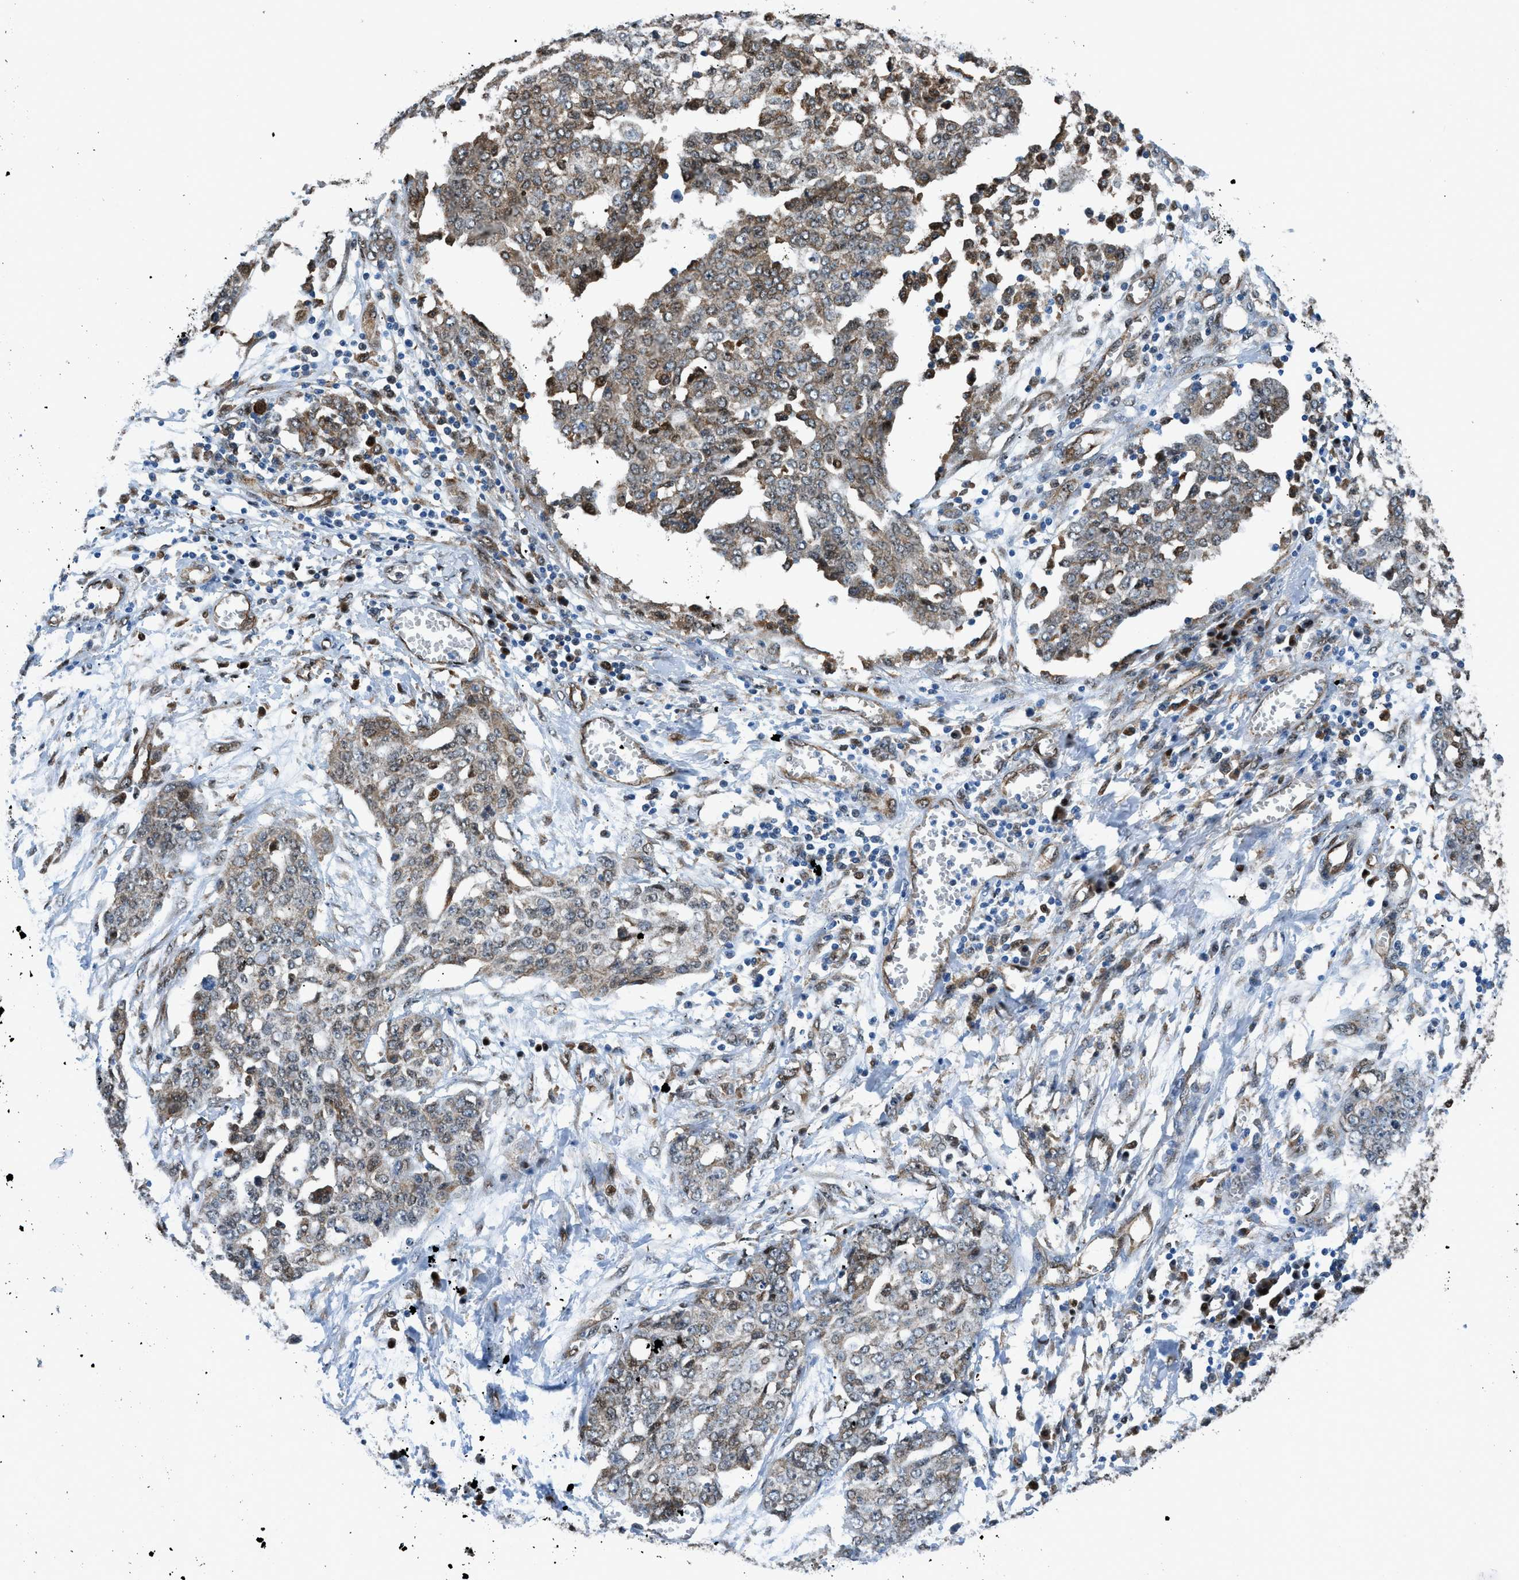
{"staining": {"intensity": "moderate", "quantity": "25%-75%", "location": "cytoplasmic/membranous,nuclear"}, "tissue": "ovarian cancer", "cell_type": "Tumor cells", "image_type": "cancer", "snomed": [{"axis": "morphology", "description": "Cystadenocarcinoma, serous, NOS"}, {"axis": "topography", "description": "Soft tissue"}, {"axis": "topography", "description": "Ovary"}], "caption": "An image of human ovarian cancer (serous cystadenocarcinoma) stained for a protein exhibits moderate cytoplasmic/membranous and nuclear brown staining in tumor cells.", "gene": "YWHAE", "patient": {"sex": "female", "age": 57}}